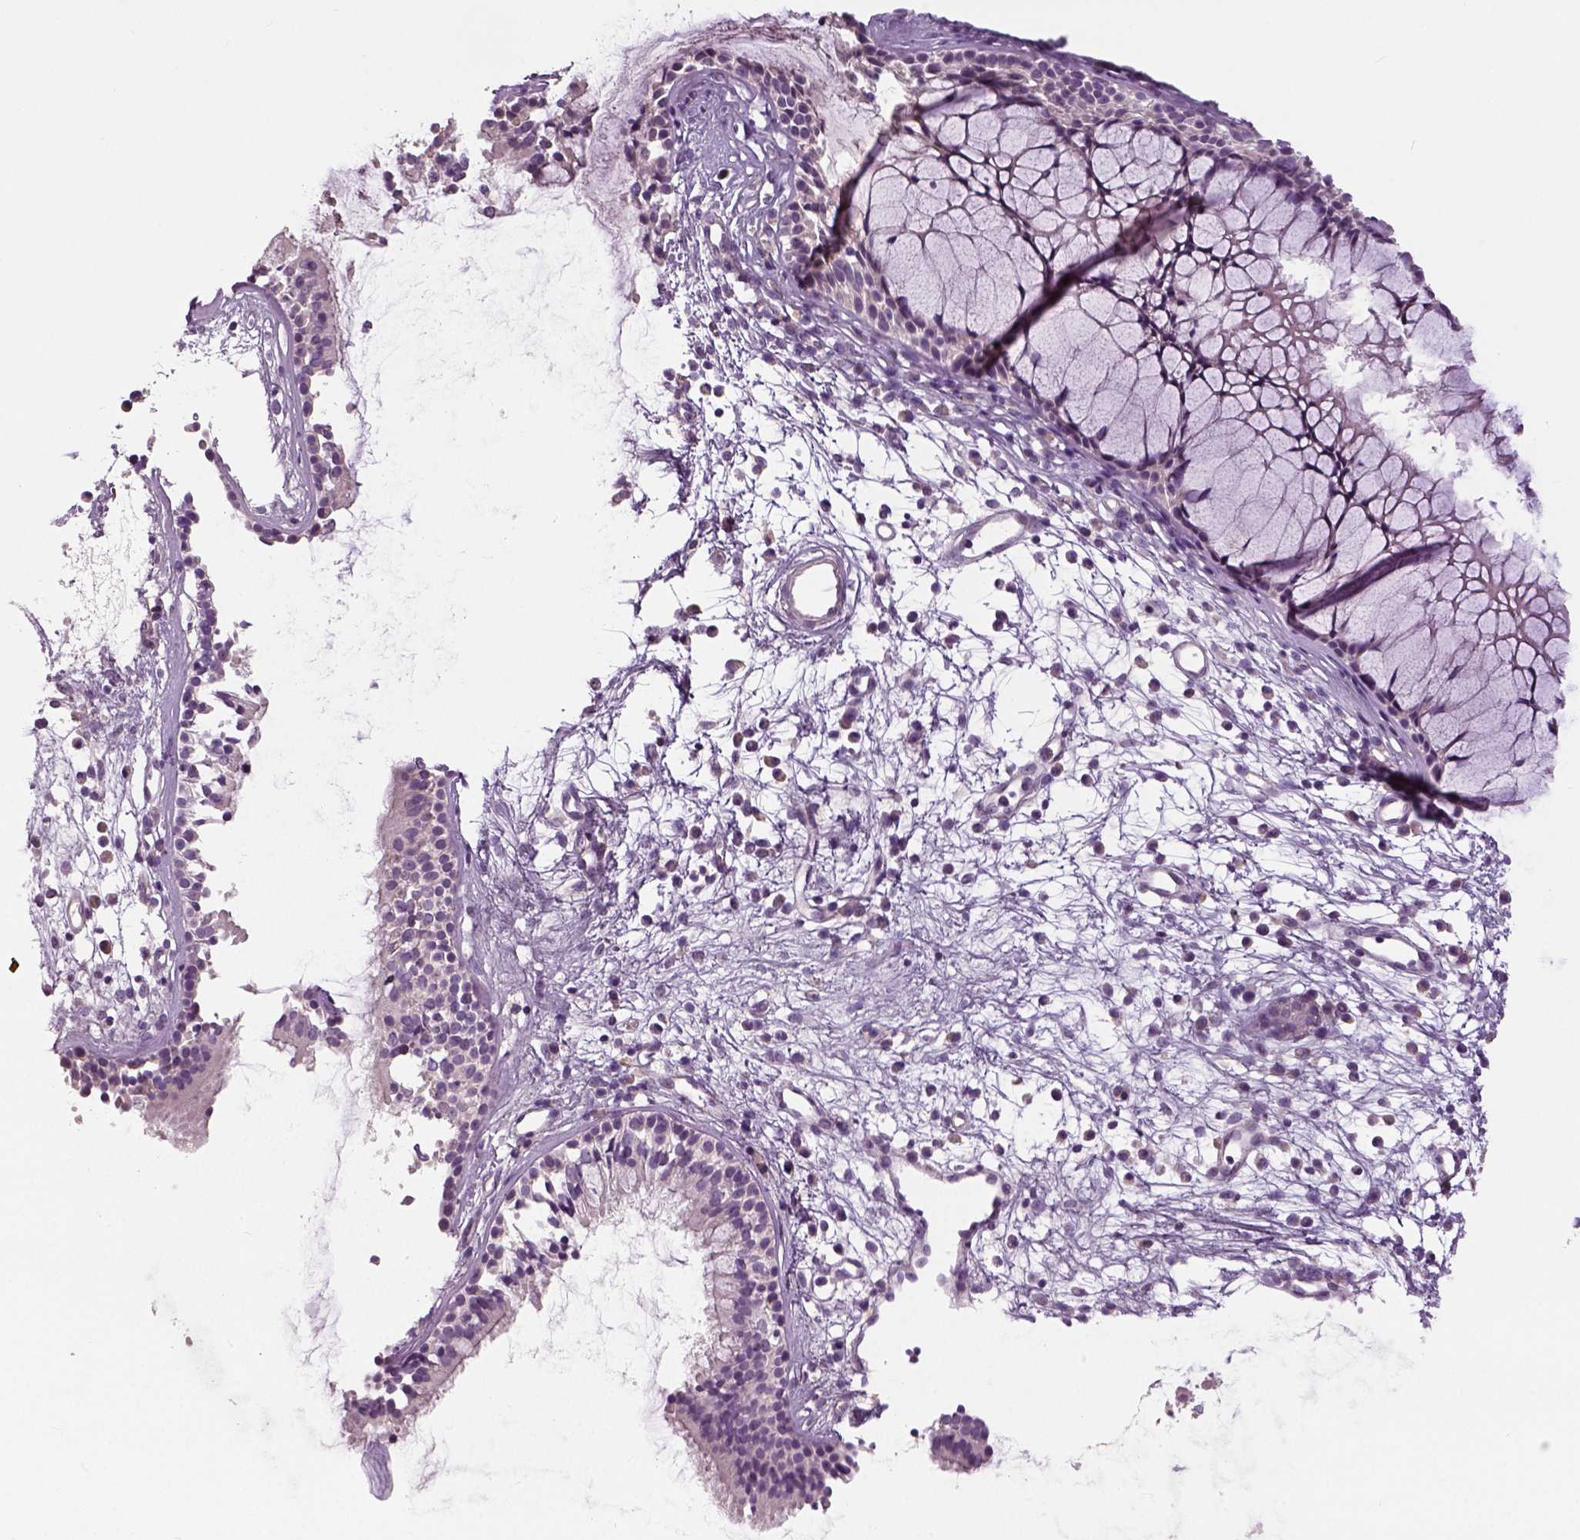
{"staining": {"intensity": "negative", "quantity": "none", "location": "none"}, "tissue": "nasopharynx", "cell_type": "Respiratory epithelial cells", "image_type": "normal", "snomed": [{"axis": "morphology", "description": "Normal tissue, NOS"}, {"axis": "topography", "description": "Nasopharynx"}], "caption": "Immunohistochemistry (IHC) histopathology image of normal nasopharynx stained for a protein (brown), which shows no positivity in respiratory epithelial cells. Nuclei are stained in blue.", "gene": "NECAB1", "patient": {"sex": "male", "age": 77}}